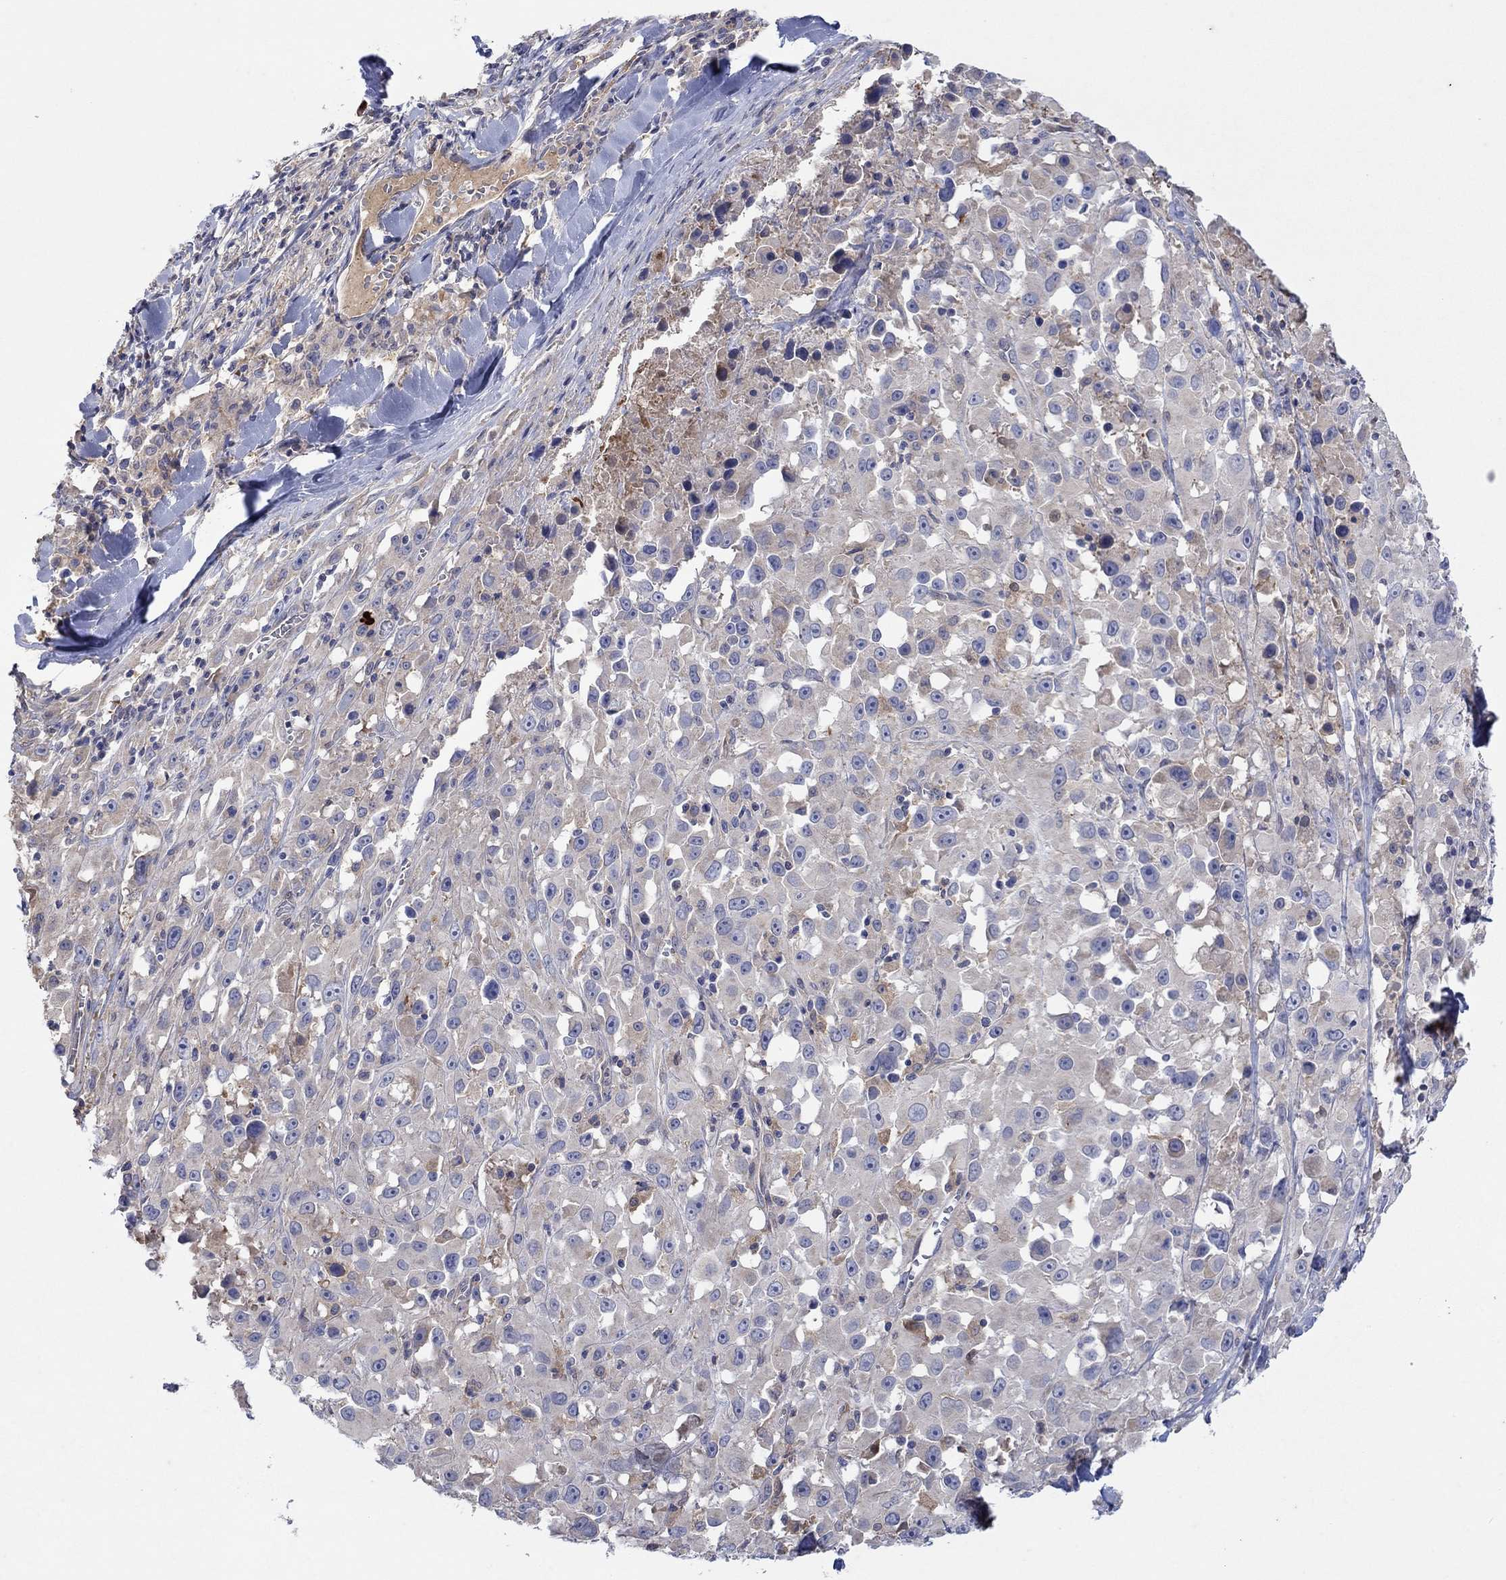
{"staining": {"intensity": "weak", "quantity": "25%-75%", "location": "cytoplasmic/membranous"}, "tissue": "melanoma", "cell_type": "Tumor cells", "image_type": "cancer", "snomed": [{"axis": "morphology", "description": "Malignant melanoma, Metastatic site"}, {"axis": "topography", "description": "Lymph node"}], "caption": "Human malignant melanoma (metastatic site) stained for a protein (brown) exhibits weak cytoplasmic/membranous positive positivity in approximately 25%-75% of tumor cells.", "gene": "PLCL2", "patient": {"sex": "male", "age": 50}}